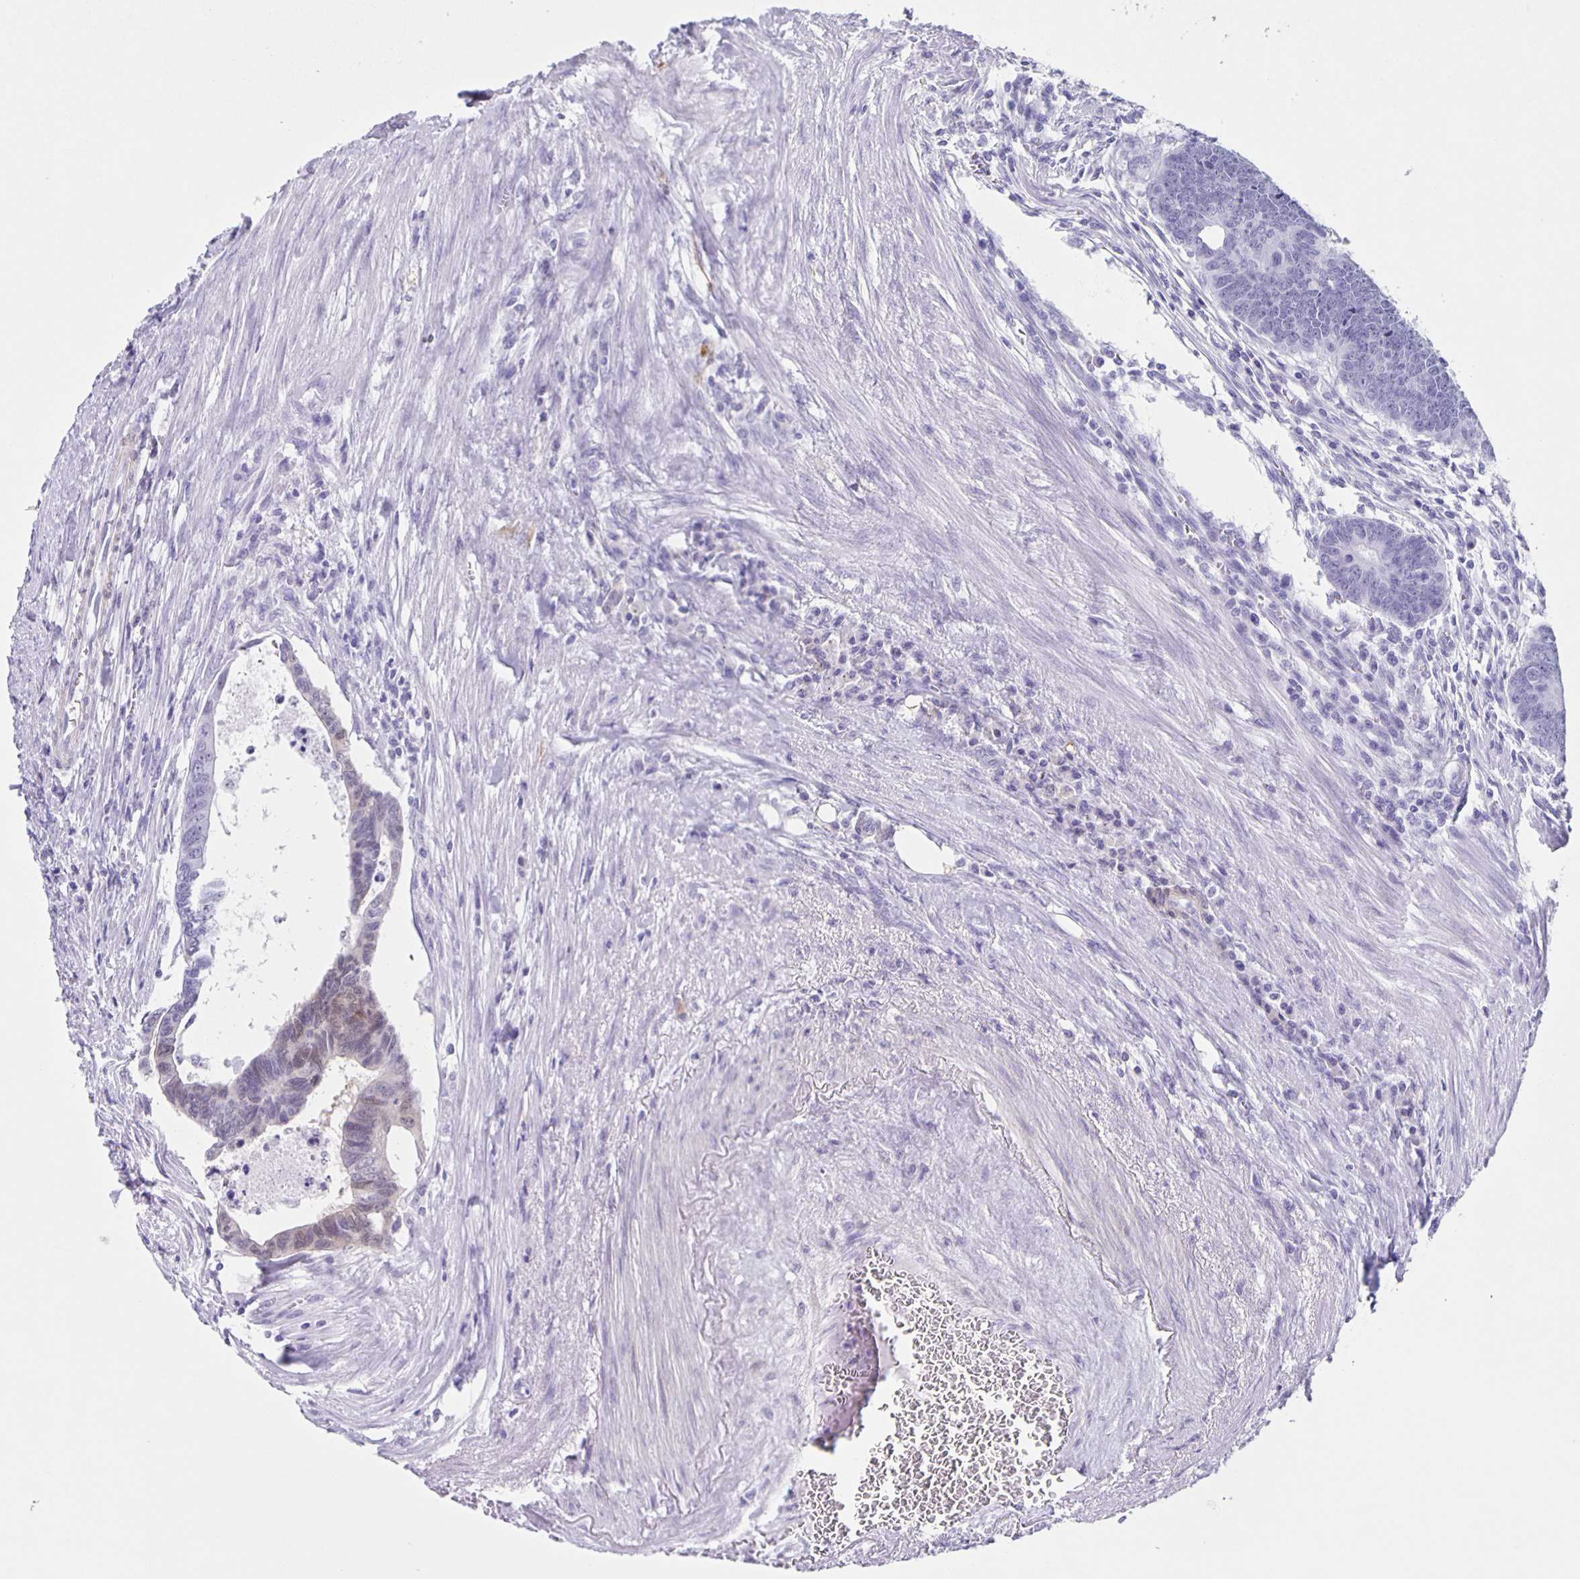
{"staining": {"intensity": "weak", "quantity": "<25%", "location": "cytoplasmic/membranous"}, "tissue": "colorectal cancer", "cell_type": "Tumor cells", "image_type": "cancer", "snomed": [{"axis": "morphology", "description": "Adenocarcinoma, NOS"}, {"axis": "topography", "description": "Colon"}], "caption": "DAB immunohistochemical staining of human colorectal adenocarcinoma displays no significant expression in tumor cells. The staining is performed using DAB (3,3'-diaminobenzidine) brown chromogen with nuclei counter-stained in using hematoxylin.", "gene": "TPPP", "patient": {"sex": "male", "age": 62}}